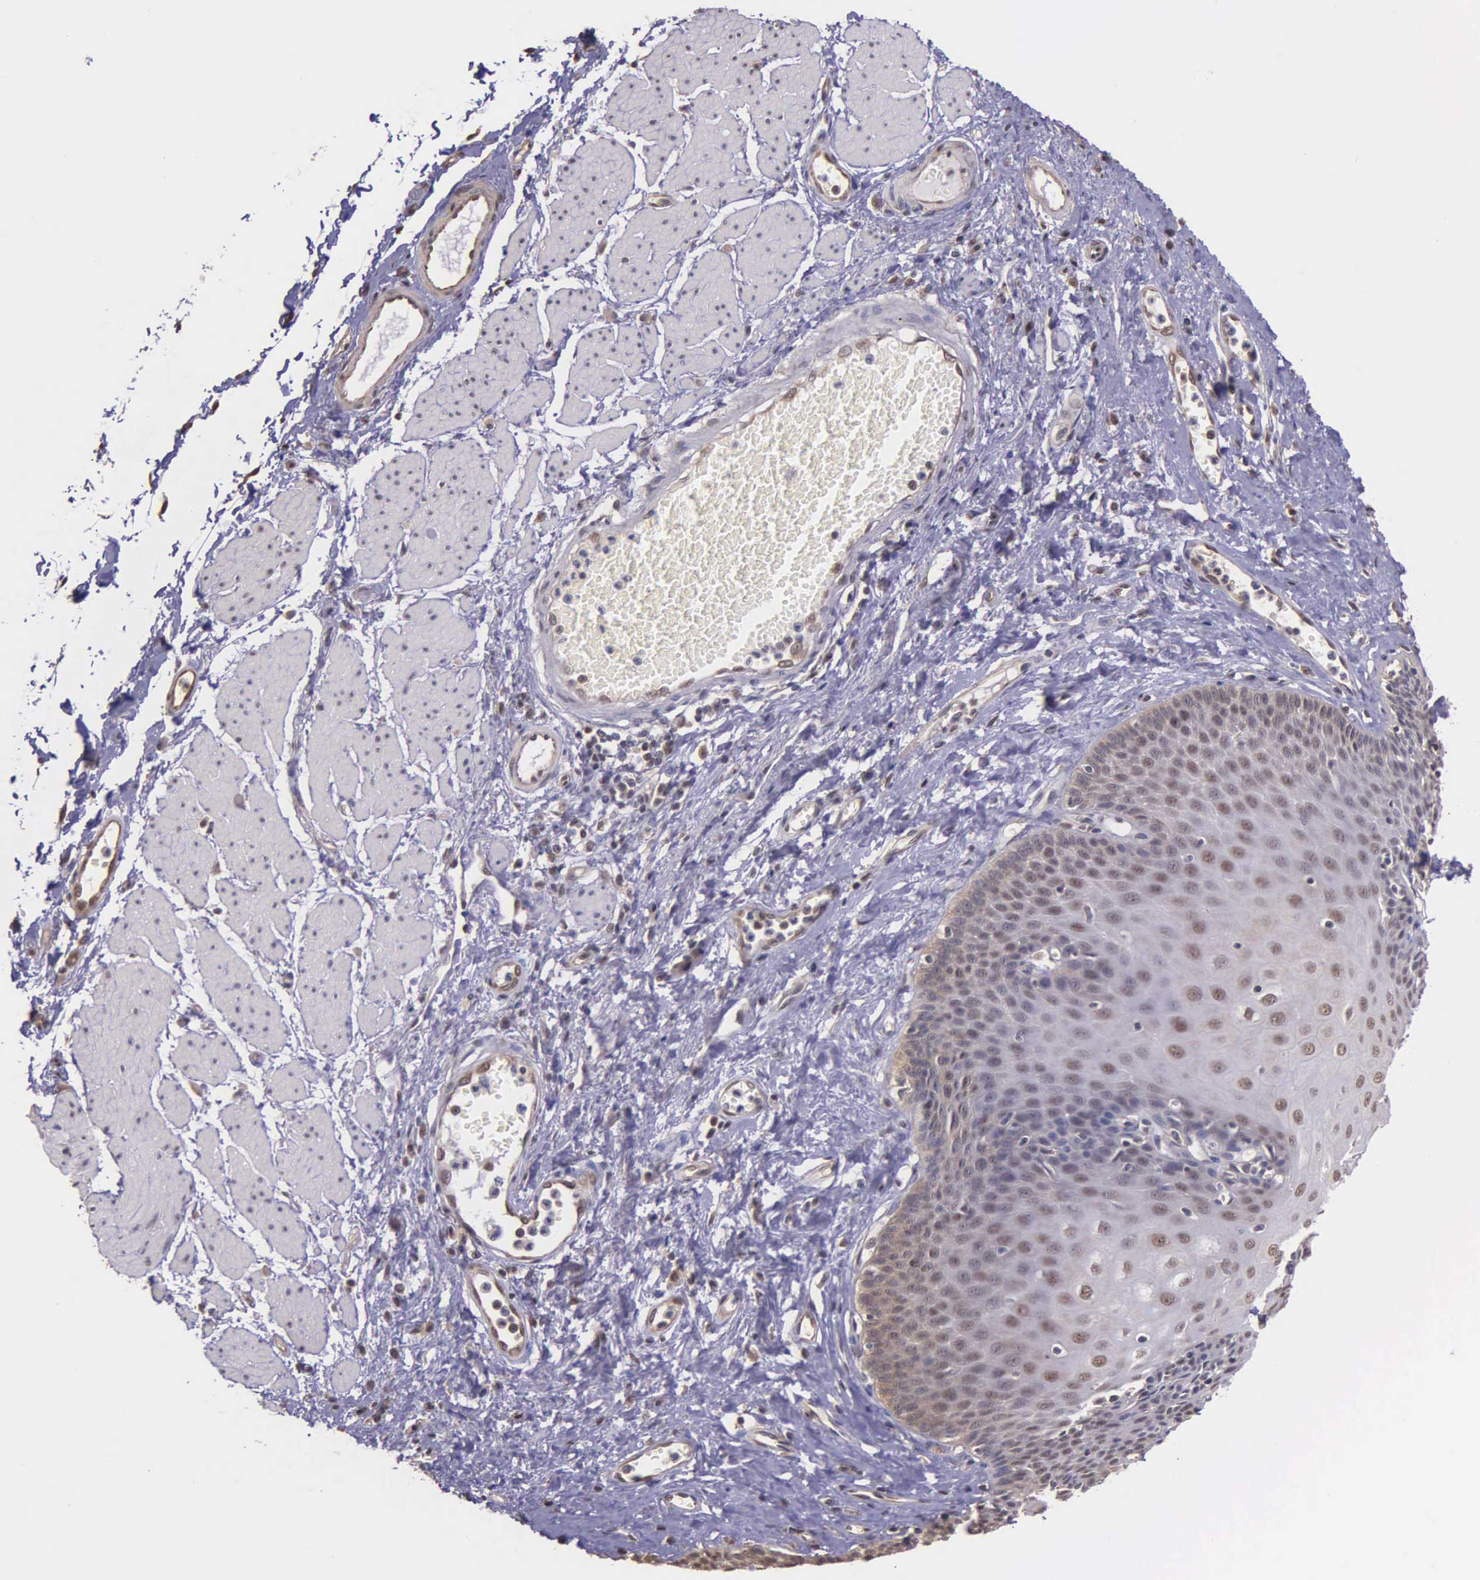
{"staining": {"intensity": "weak", "quantity": "25%-75%", "location": "cytoplasmic/membranous,nuclear"}, "tissue": "esophagus", "cell_type": "Squamous epithelial cells", "image_type": "normal", "snomed": [{"axis": "morphology", "description": "Normal tissue, NOS"}, {"axis": "topography", "description": "Esophagus"}], "caption": "Esophagus was stained to show a protein in brown. There is low levels of weak cytoplasmic/membranous,nuclear expression in approximately 25%-75% of squamous epithelial cells. The staining was performed using DAB to visualize the protein expression in brown, while the nuclei were stained in blue with hematoxylin (Magnification: 20x).", "gene": "PSMC1", "patient": {"sex": "male", "age": 65}}